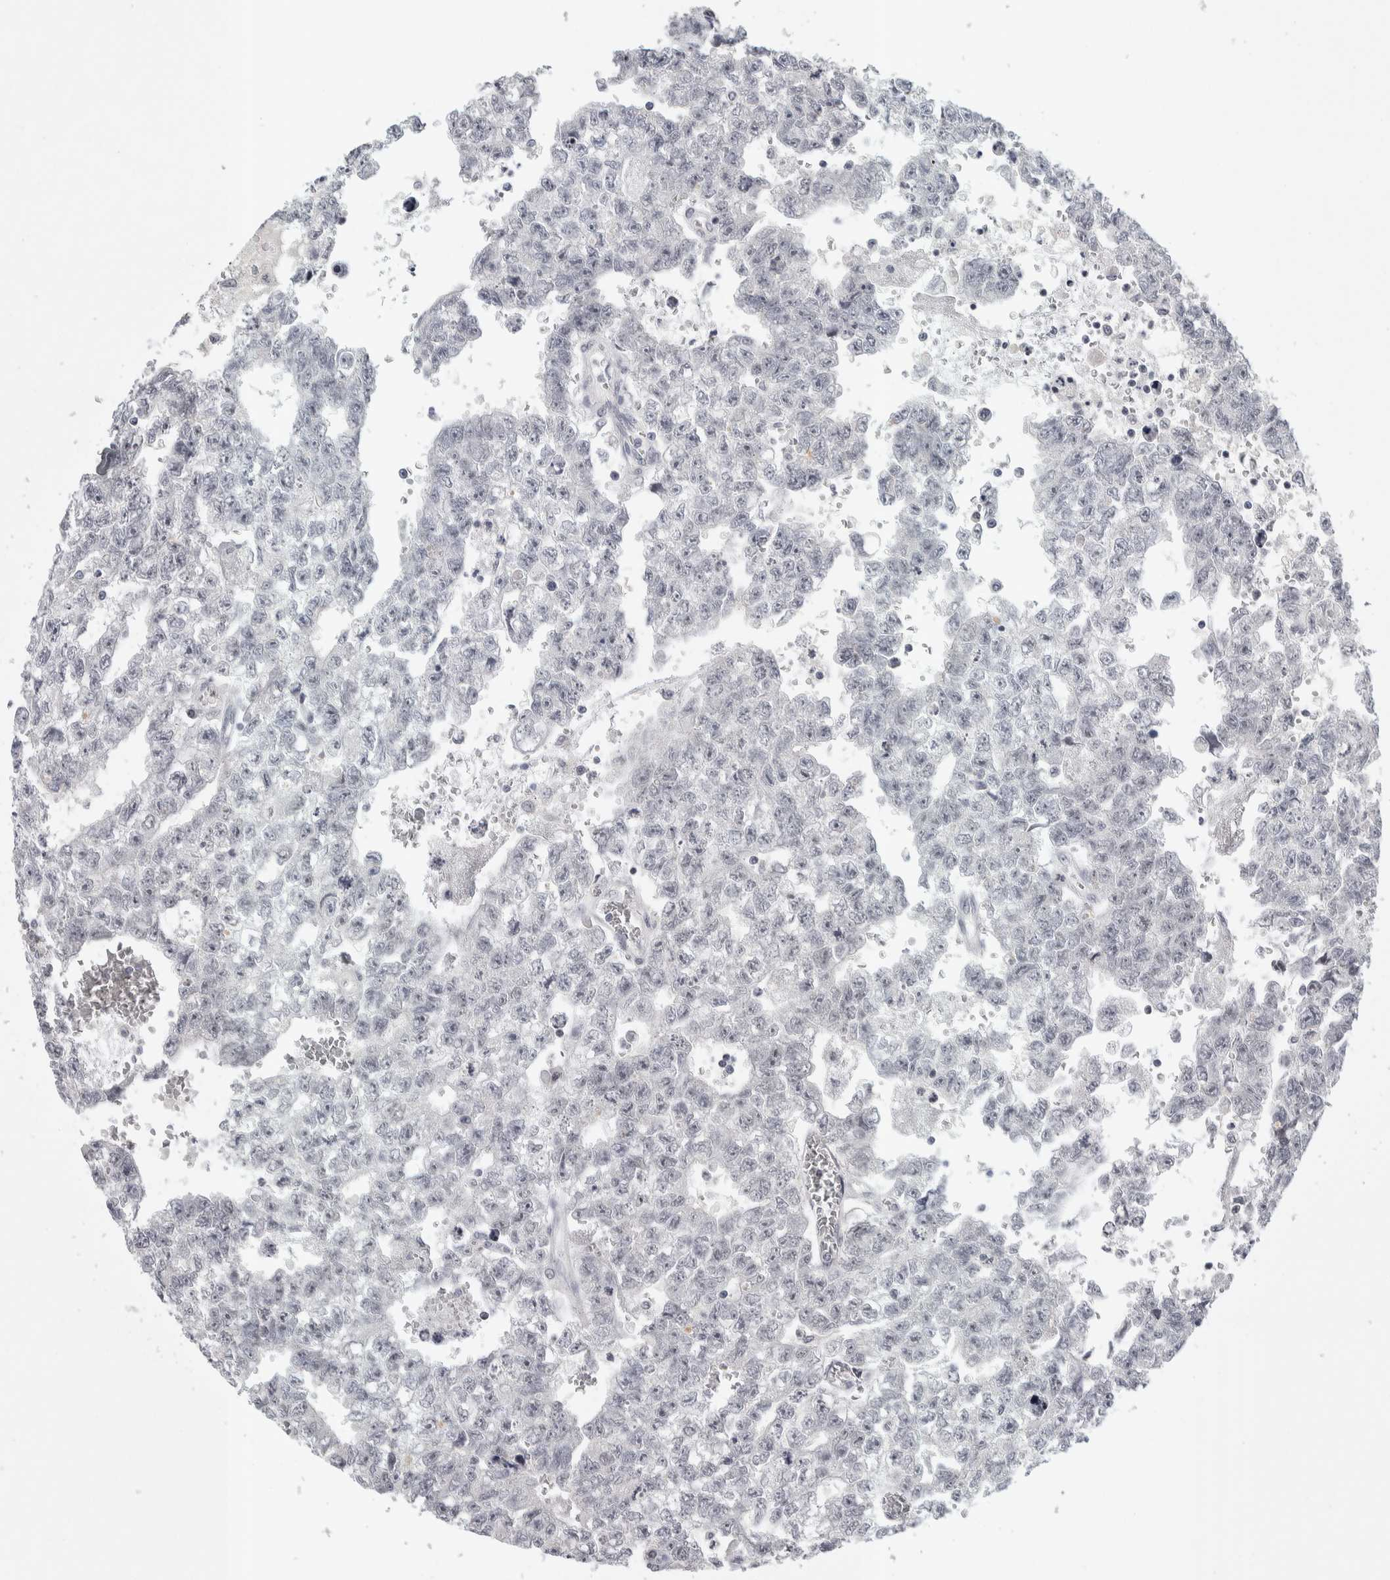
{"staining": {"intensity": "negative", "quantity": "none", "location": "none"}, "tissue": "testis cancer", "cell_type": "Tumor cells", "image_type": "cancer", "snomed": [{"axis": "morphology", "description": "Seminoma, NOS"}, {"axis": "morphology", "description": "Carcinoma, Embryonal, NOS"}, {"axis": "topography", "description": "Testis"}], "caption": "Immunohistochemical staining of human testis seminoma demonstrates no significant positivity in tumor cells. (DAB (3,3'-diaminobenzidine) immunohistochemistry with hematoxylin counter stain).", "gene": "ZSCAN21", "patient": {"sex": "male", "age": 38}}